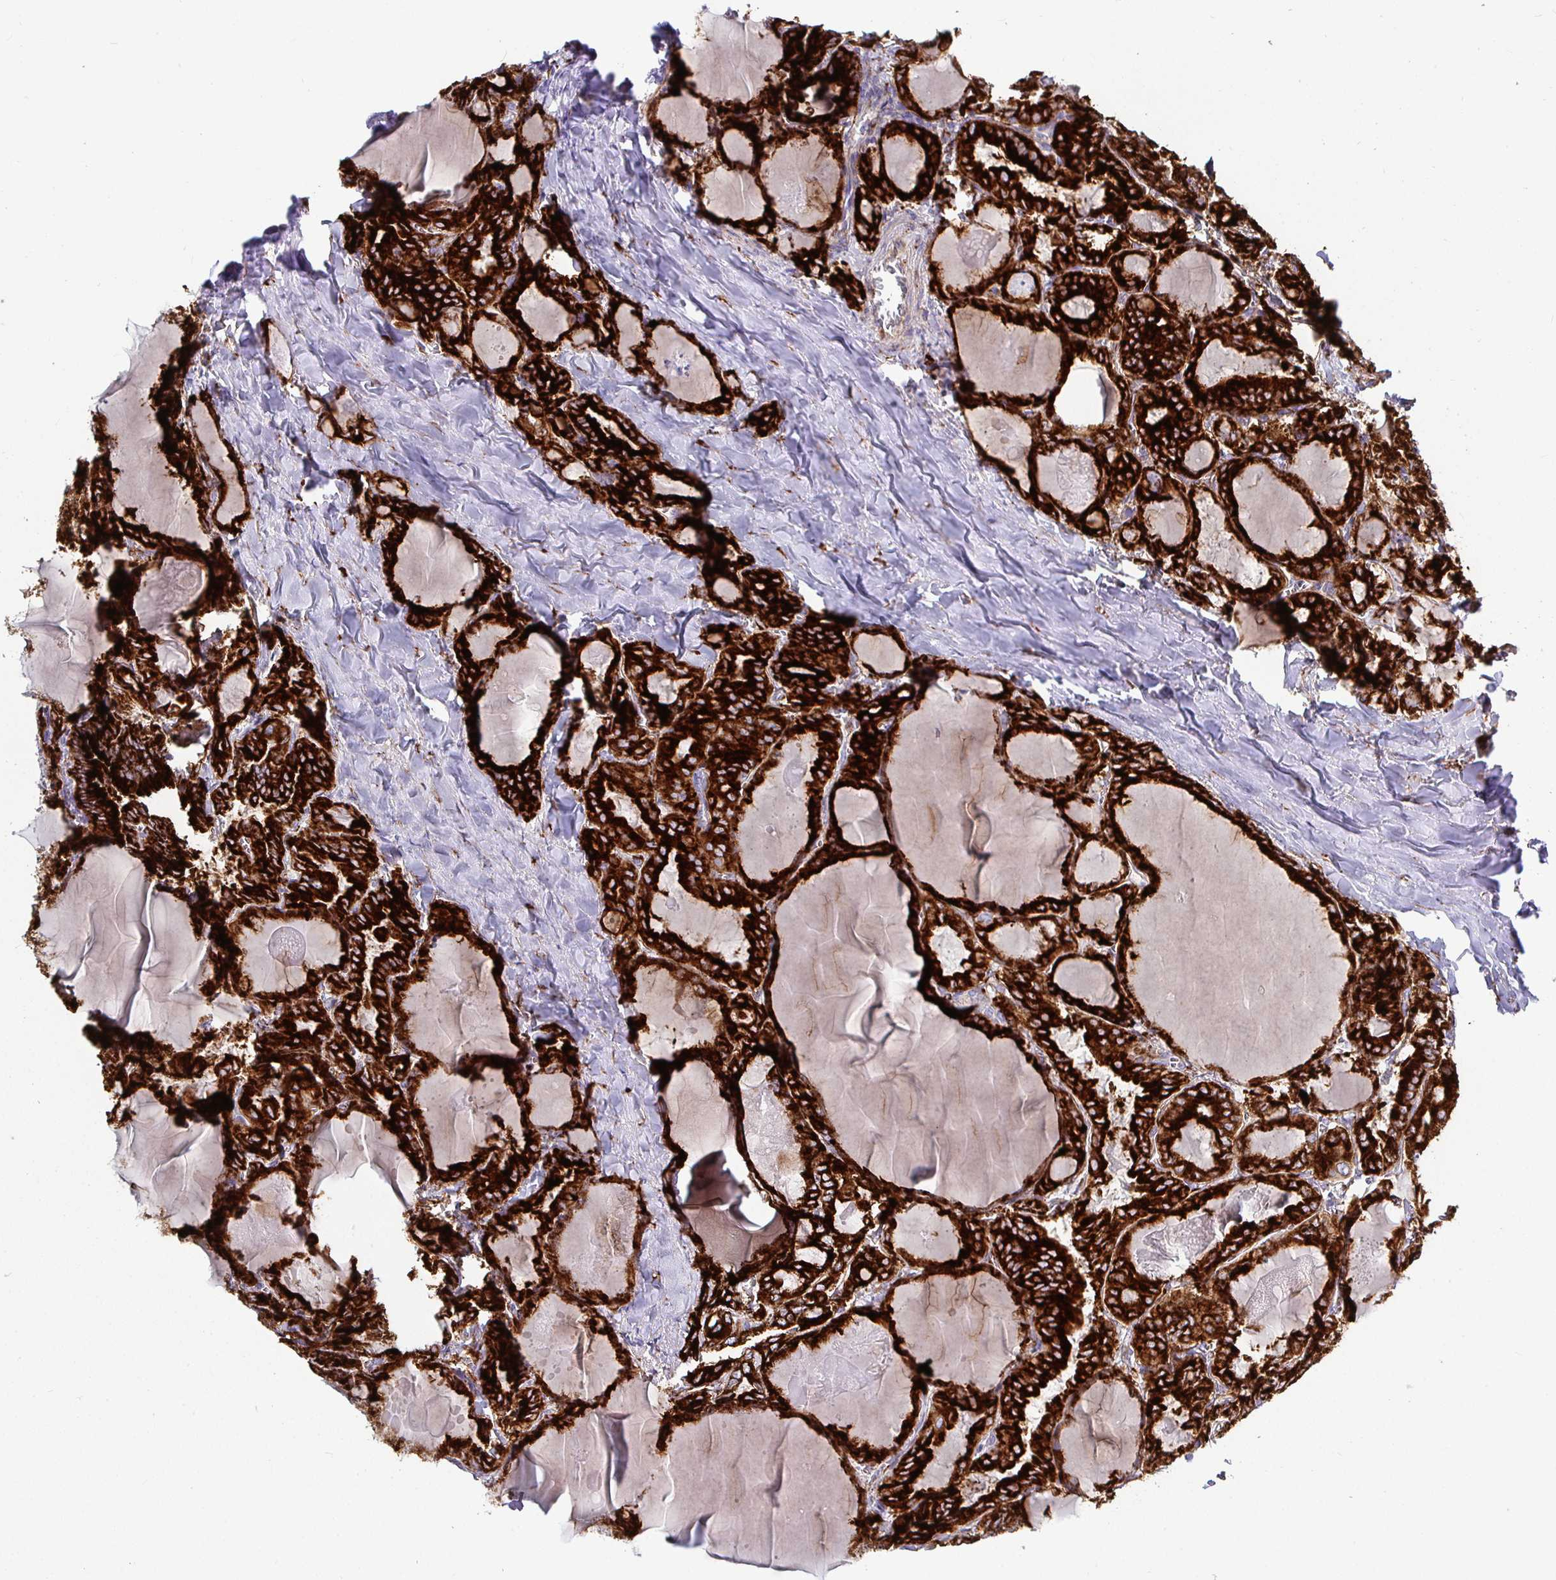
{"staining": {"intensity": "strong", "quantity": ">75%", "location": "cytoplasmic/membranous"}, "tissue": "thyroid cancer", "cell_type": "Tumor cells", "image_type": "cancer", "snomed": [{"axis": "morphology", "description": "Papillary adenocarcinoma, NOS"}, {"axis": "topography", "description": "Thyroid gland"}], "caption": "Immunohistochemistry (IHC) image of thyroid papillary adenocarcinoma stained for a protein (brown), which reveals high levels of strong cytoplasmic/membranous expression in approximately >75% of tumor cells.", "gene": "P4HA2", "patient": {"sex": "female", "age": 46}}